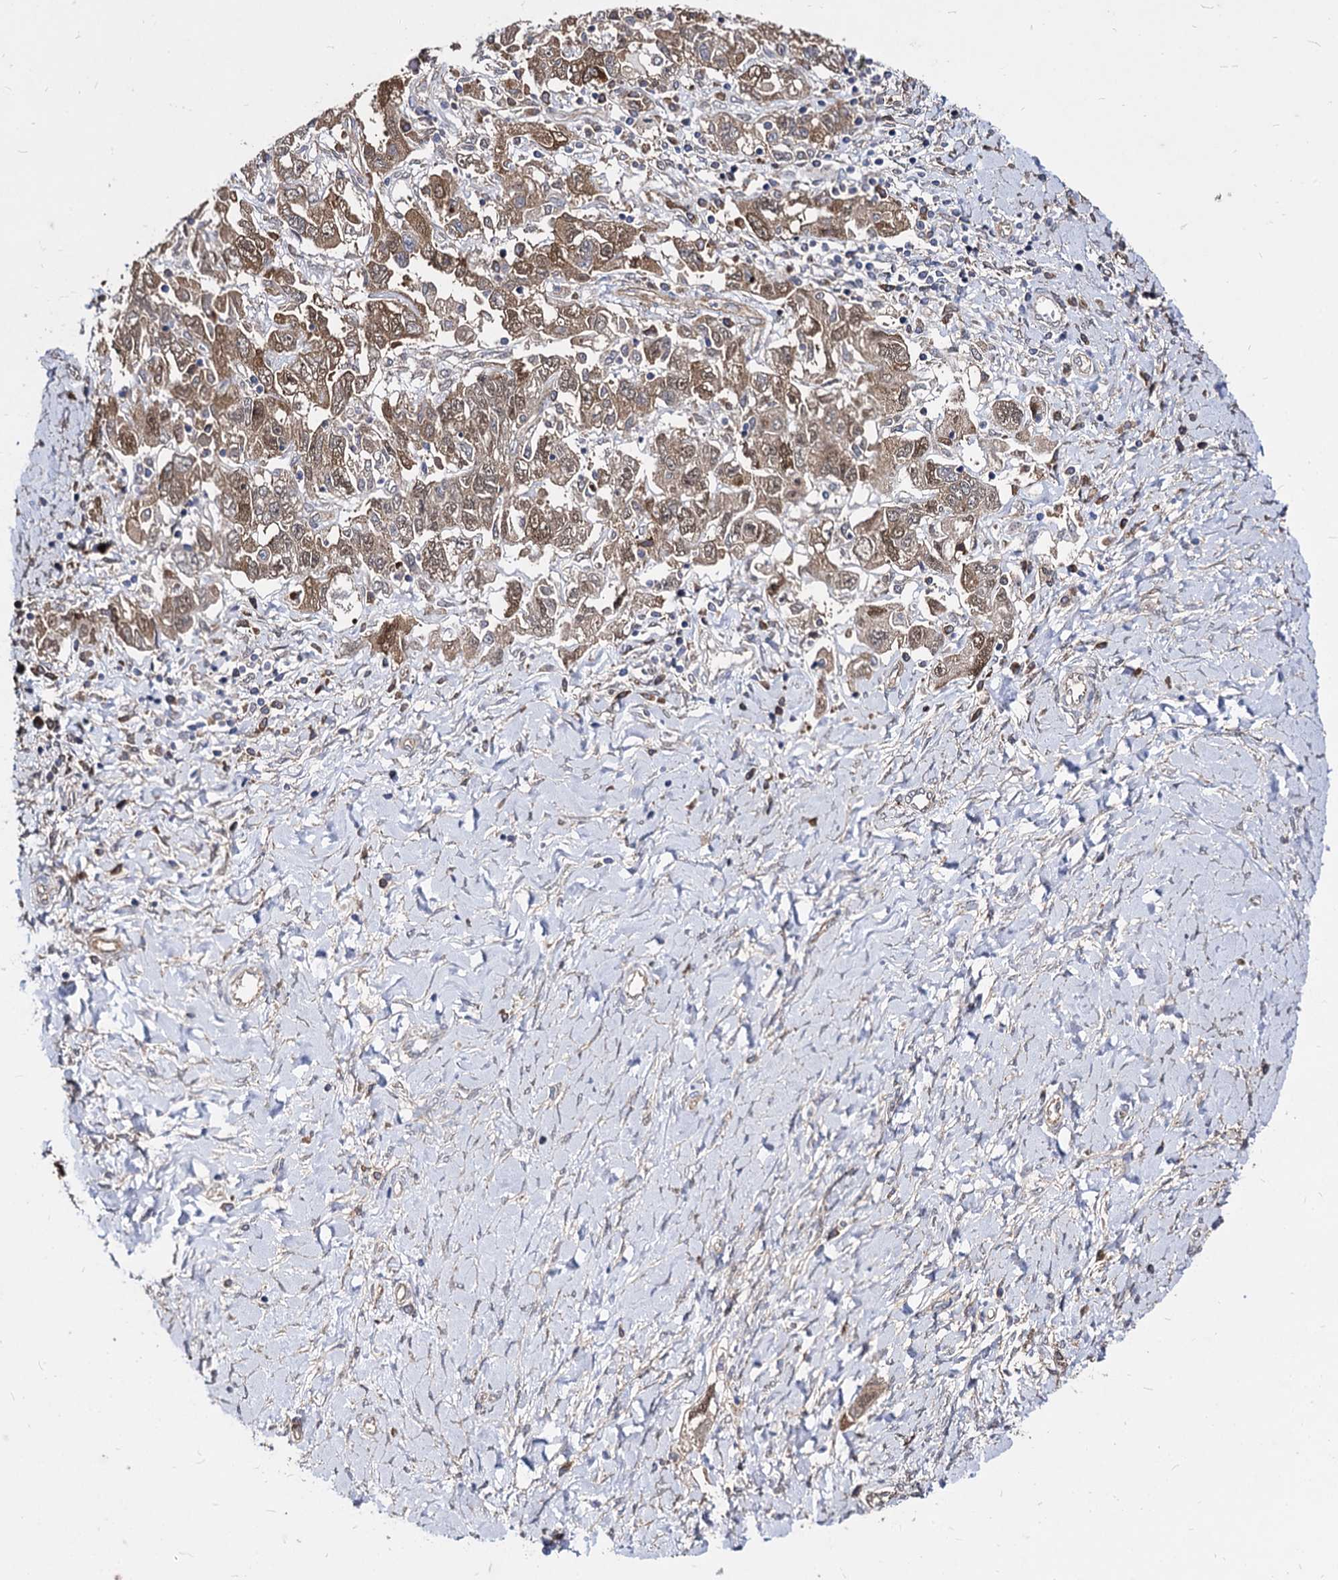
{"staining": {"intensity": "moderate", "quantity": ">75%", "location": "cytoplasmic/membranous"}, "tissue": "ovarian cancer", "cell_type": "Tumor cells", "image_type": "cancer", "snomed": [{"axis": "morphology", "description": "Carcinoma, NOS"}, {"axis": "morphology", "description": "Cystadenocarcinoma, serous, NOS"}, {"axis": "topography", "description": "Ovary"}], "caption": "Ovarian cancer was stained to show a protein in brown. There is medium levels of moderate cytoplasmic/membranous expression in approximately >75% of tumor cells. The protein is stained brown, and the nuclei are stained in blue (DAB (3,3'-diaminobenzidine) IHC with brightfield microscopy, high magnification).", "gene": "NME1", "patient": {"sex": "female", "age": 69}}